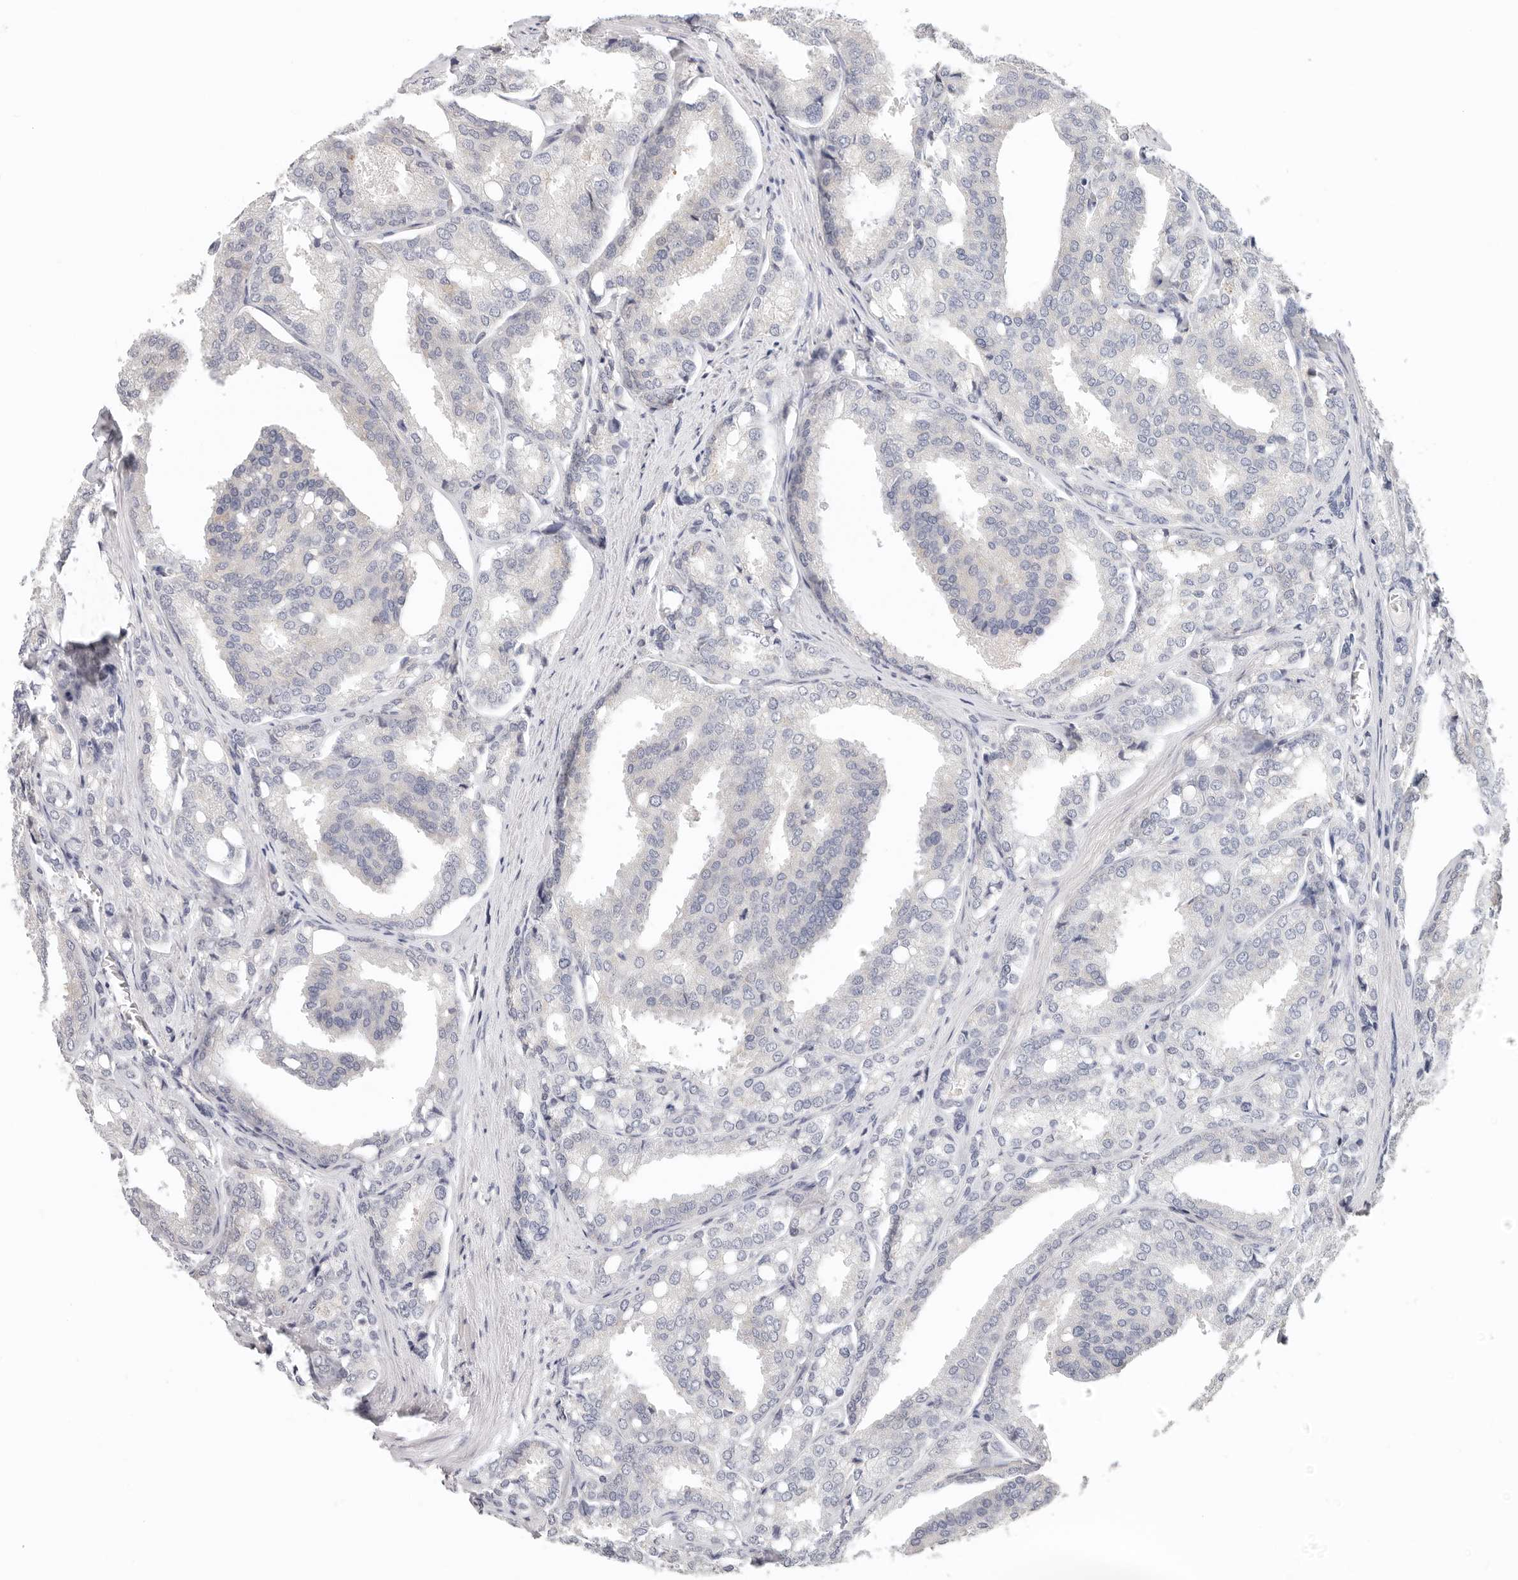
{"staining": {"intensity": "negative", "quantity": "none", "location": "none"}, "tissue": "prostate cancer", "cell_type": "Tumor cells", "image_type": "cancer", "snomed": [{"axis": "morphology", "description": "Adenocarcinoma, High grade"}, {"axis": "topography", "description": "Prostate"}], "caption": "Immunohistochemical staining of prostate adenocarcinoma (high-grade) demonstrates no significant positivity in tumor cells.", "gene": "AFDN", "patient": {"sex": "male", "age": 50}}